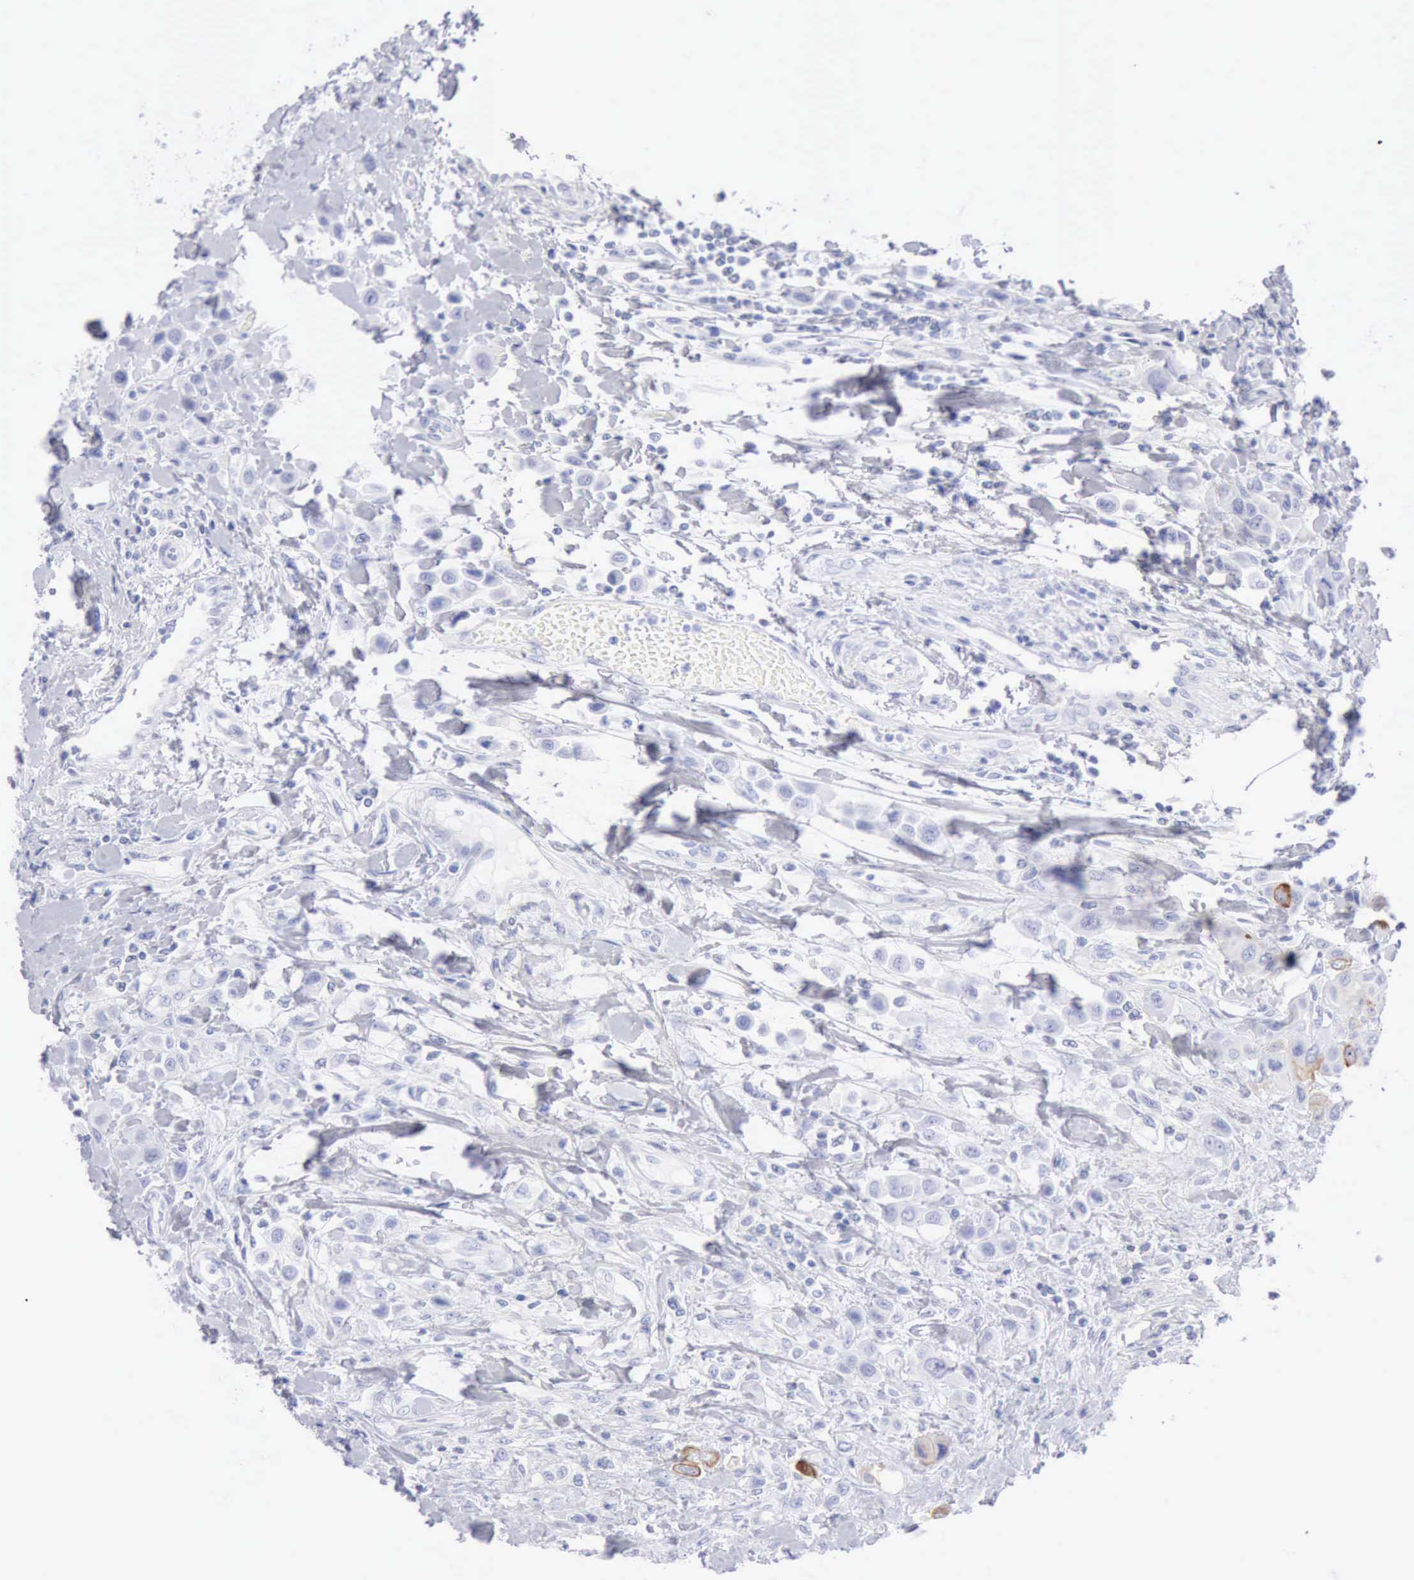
{"staining": {"intensity": "negative", "quantity": "none", "location": "none"}, "tissue": "urothelial cancer", "cell_type": "Tumor cells", "image_type": "cancer", "snomed": [{"axis": "morphology", "description": "Urothelial carcinoma, High grade"}, {"axis": "topography", "description": "Urinary bladder"}], "caption": "A high-resolution image shows immunohistochemistry (IHC) staining of urothelial cancer, which reveals no significant expression in tumor cells.", "gene": "KRT10", "patient": {"sex": "male", "age": 50}}